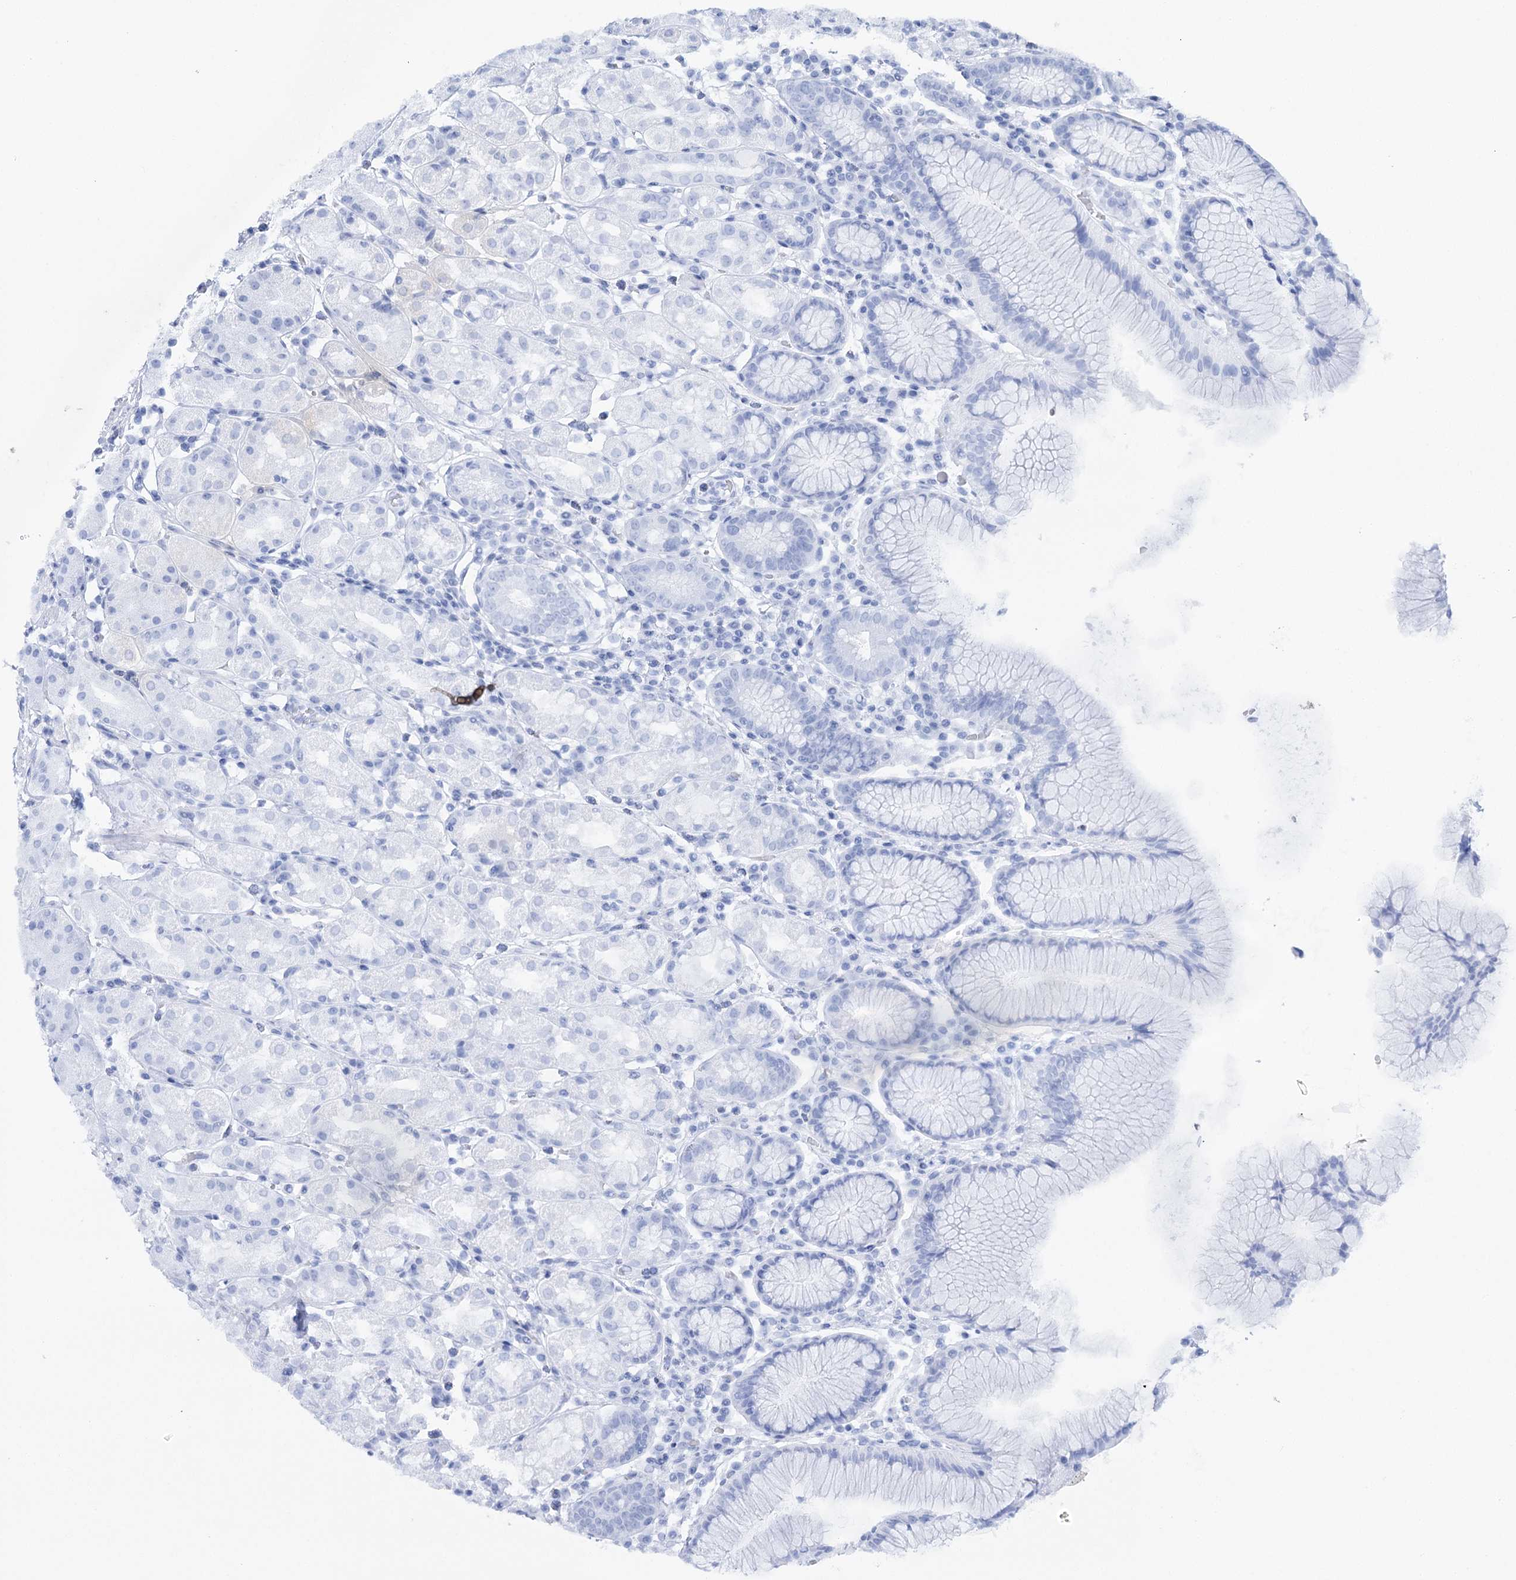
{"staining": {"intensity": "negative", "quantity": "none", "location": "none"}, "tissue": "stomach", "cell_type": "Glandular cells", "image_type": "normal", "snomed": [{"axis": "morphology", "description": "Normal tissue, NOS"}, {"axis": "topography", "description": "Stomach, lower"}], "caption": "This is a micrograph of immunohistochemistry (IHC) staining of normal stomach, which shows no positivity in glandular cells.", "gene": "CSN3", "patient": {"sex": "female", "age": 56}}